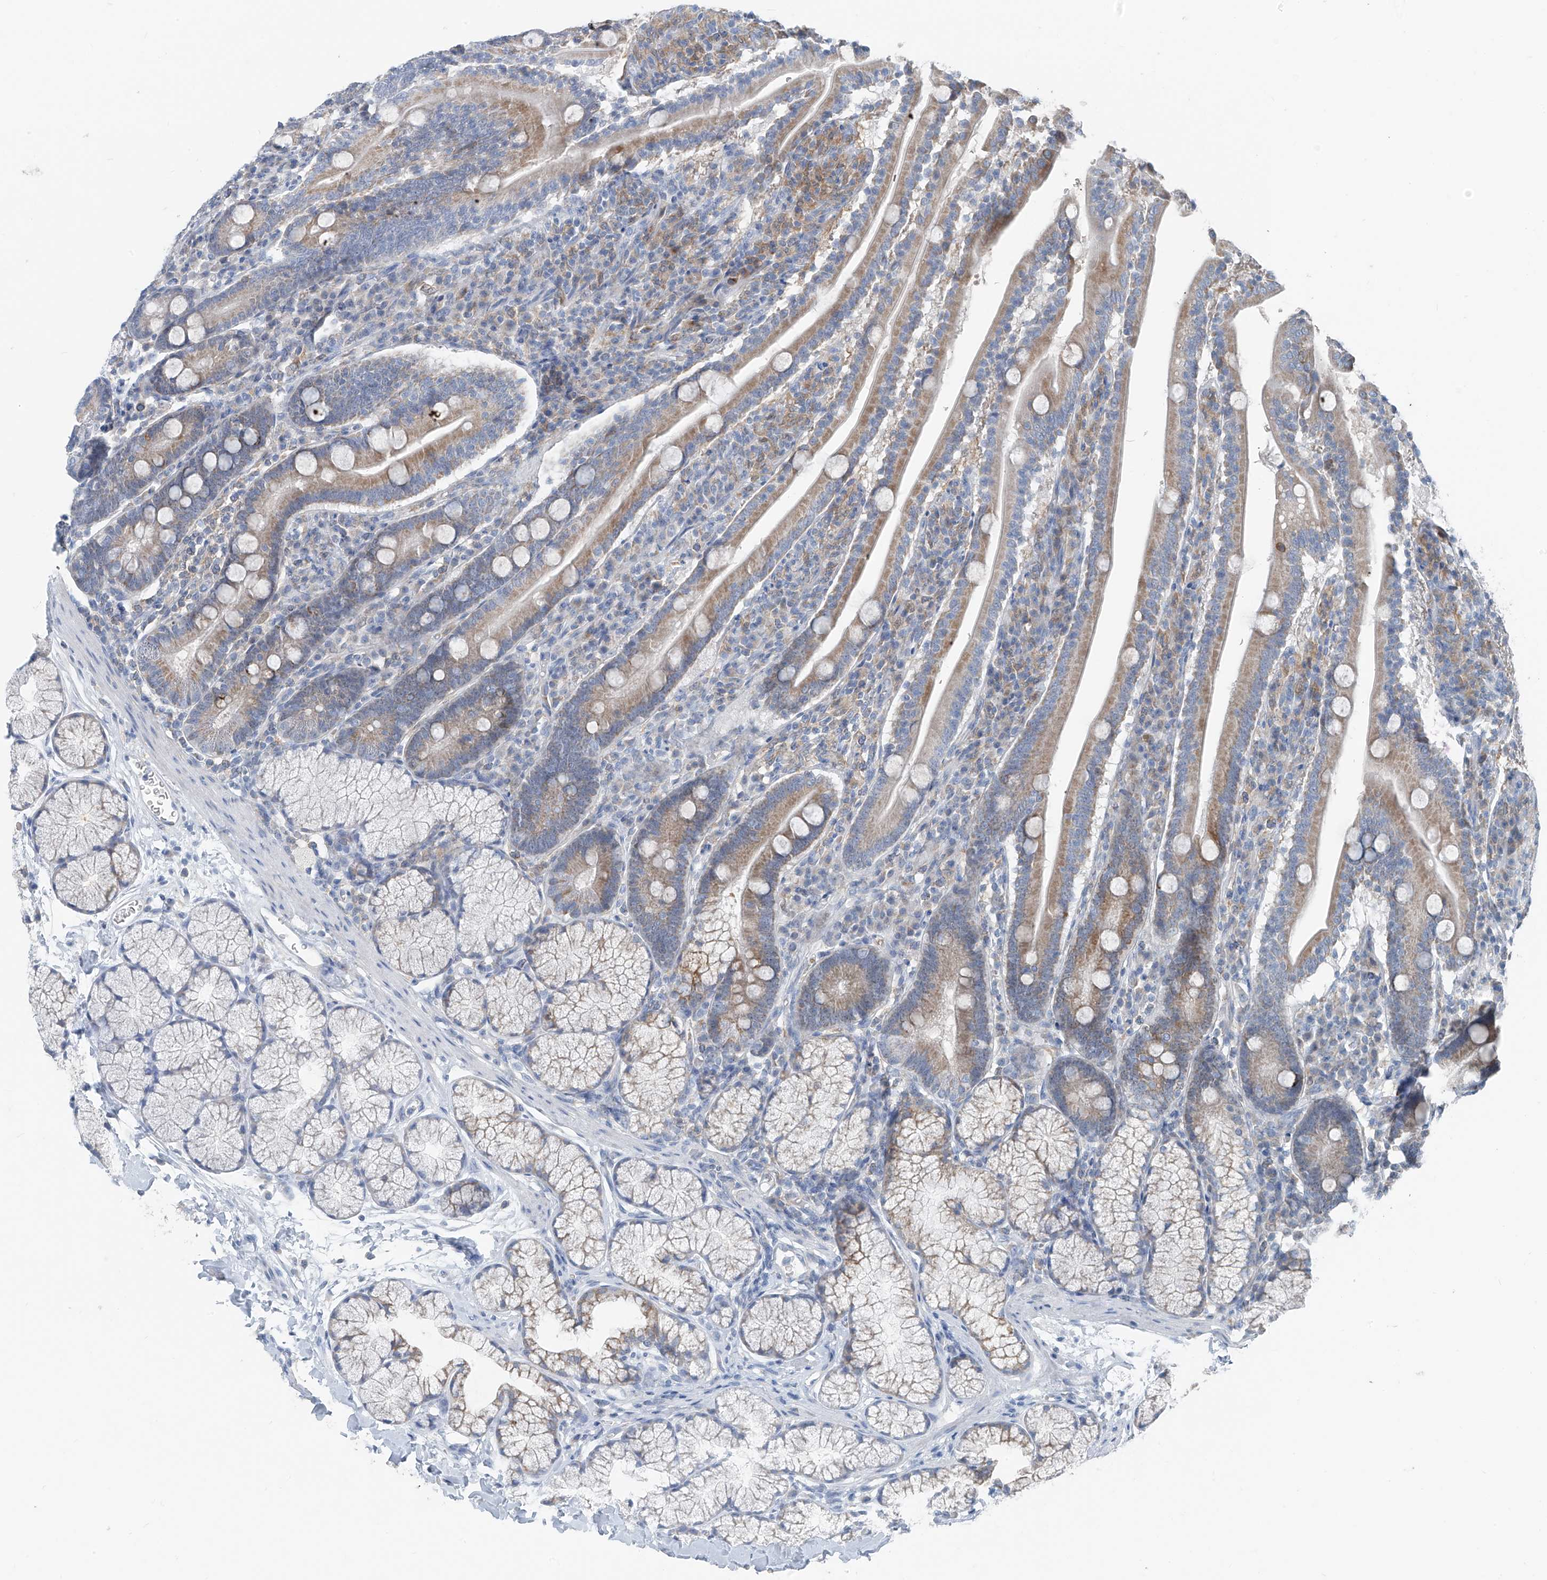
{"staining": {"intensity": "strong", "quantity": "<25%", "location": "cytoplasmic/membranous"}, "tissue": "duodenum", "cell_type": "Glandular cells", "image_type": "normal", "snomed": [{"axis": "morphology", "description": "Normal tissue, NOS"}, {"axis": "topography", "description": "Duodenum"}], "caption": "This micrograph shows benign duodenum stained with IHC to label a protein in brown. The cytoplasmic/membranous of glandular cells show strong positivity for the protein. Nuclei are counter-stained blue.", "gene": "FGD2", "patient": {"sex": "male", "age": 35}}